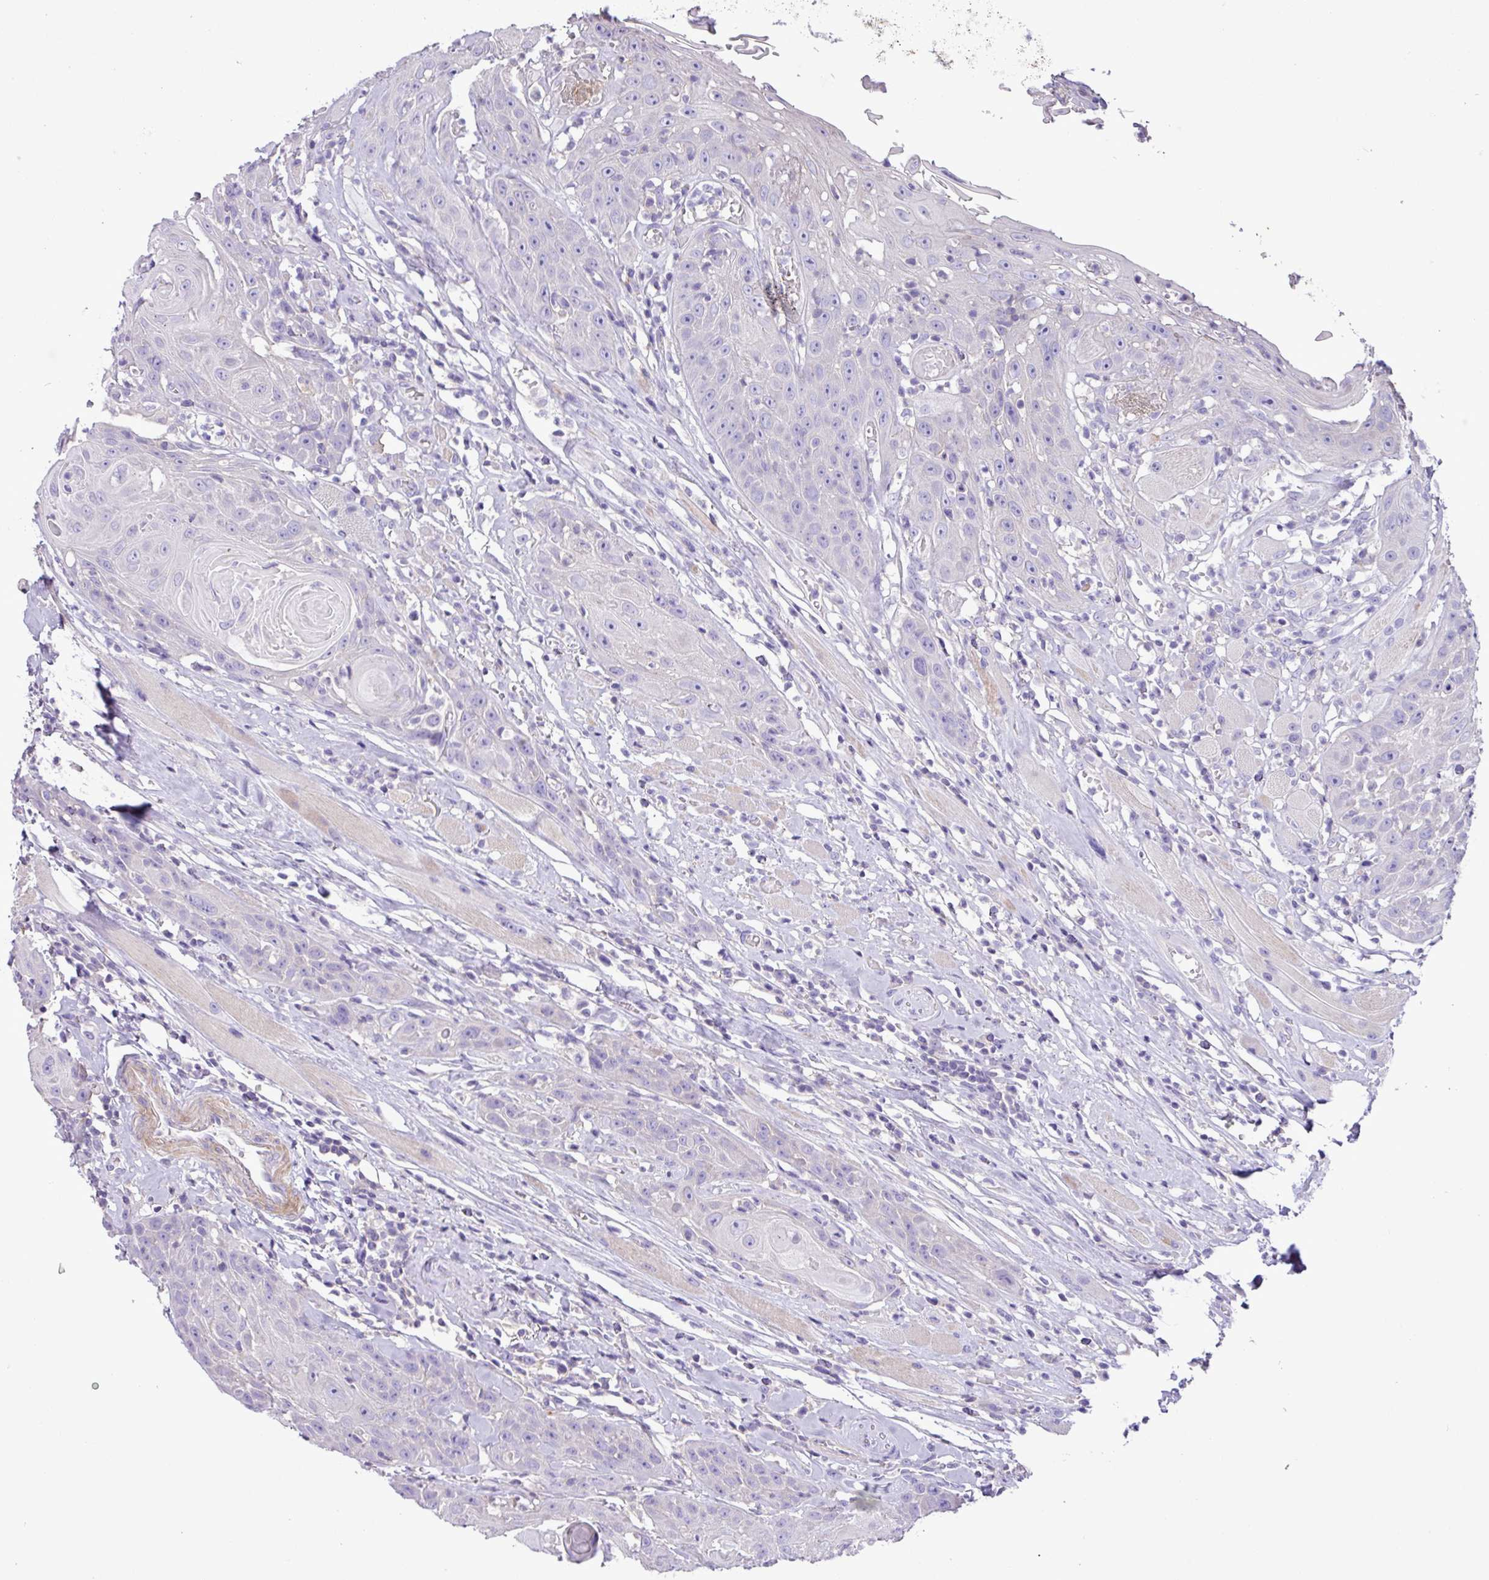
{"staining": {"intensity": "negative", "quantity": "none", "location": "none"}, "tissue": "head and neck cancer", "cell_type": "Tumor cells", "image_type": "cancer", "snomed": [{"axis": "morphology", "description": "Squamous cell carcinoma, NOS"}, {"axis": "topography", "description": "Head-Neck"}], "caption": "Tumor cells are negative for brown protein staining in squamous cell carcinoma (head and neck).", "gene": "ZNF334", "patient": {"sex": "female", "age": 59}}